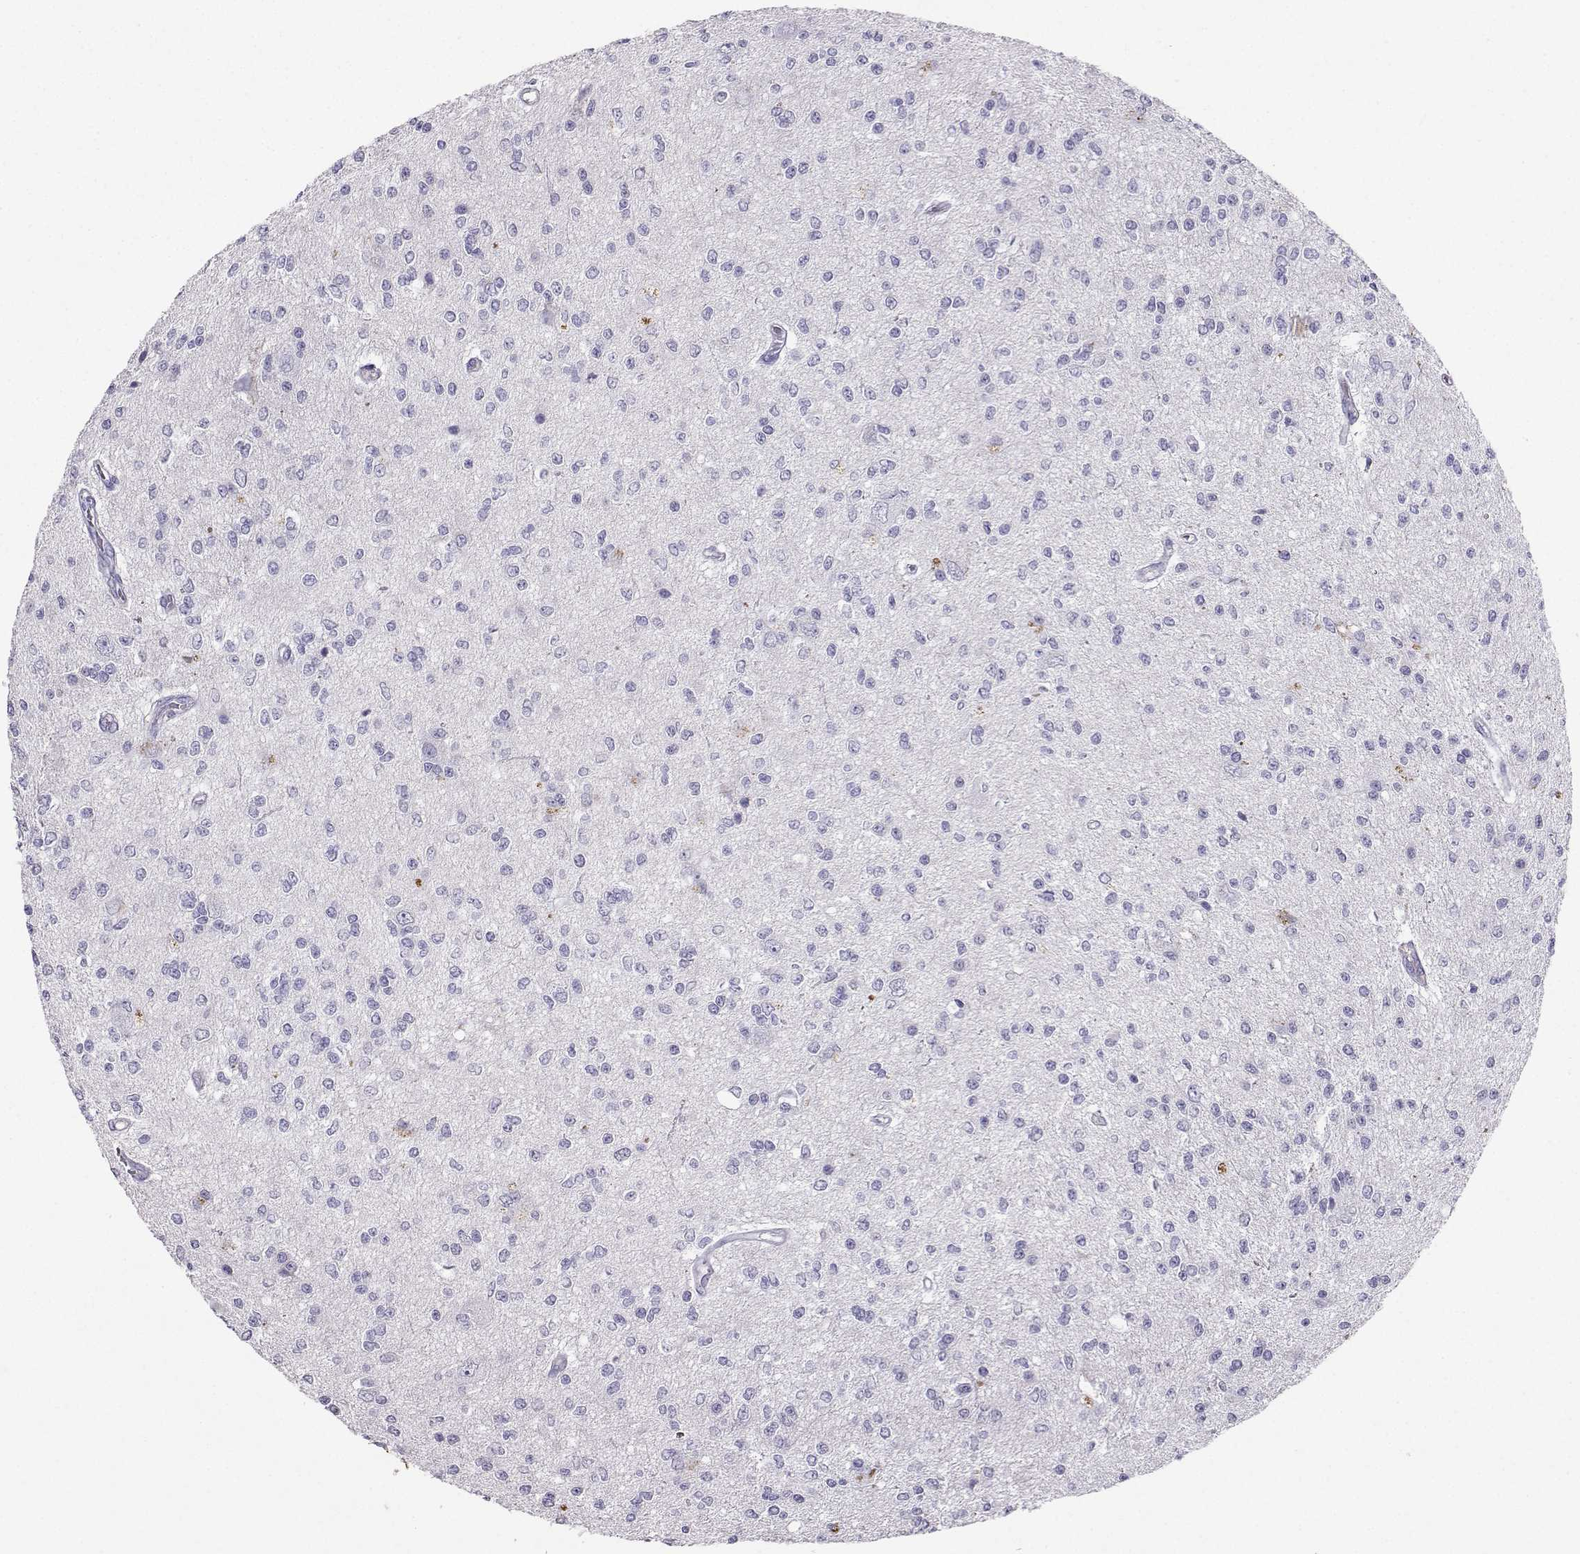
{"staining": {"intensity": "negative", "quantity": "none", "location": "none"}, "tissue": "glioma", "cell_type": "Tumor cells", "image_type": "cancer", "snomed": [{"axis": "morphology", "description": "Glioma, malignant, Low grade"}, {"axis": "topography", "description": "Brain"}], "caption": "Immunohistochemical staining of low-grade glioma (malignant) shows no significant expression in tumor cells. Brightfield microscopy of immunohistochemistry (IHC) stained with DAB (3,3'-diaminobenzidine) (brown) and hematoxylin (blue), captured at high magnification.", "gene": "GRIK4", "patient": {"sex": "male", "age": 67}}